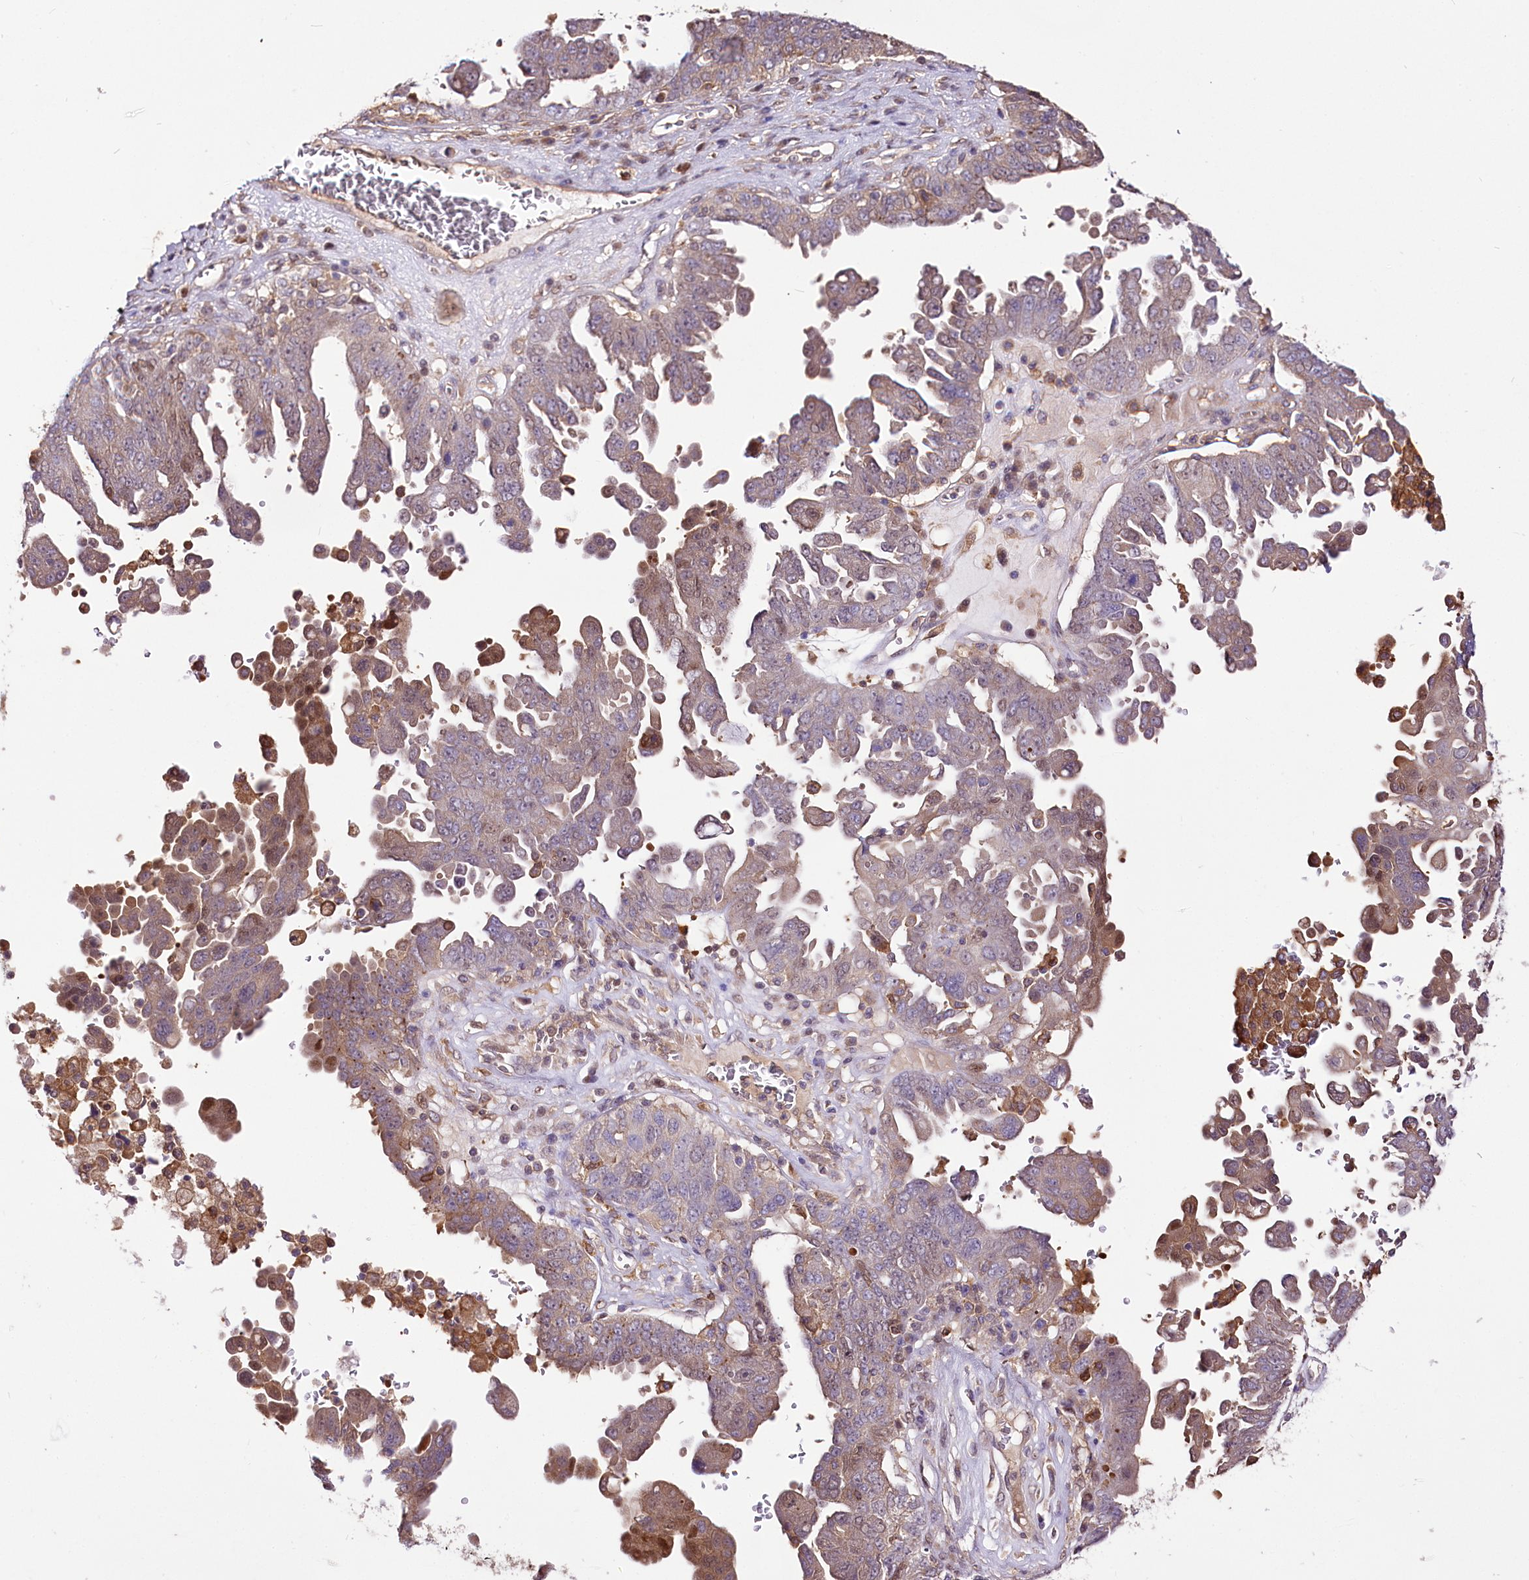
{"staining": {"intensity": "weak", "quantity": "25%-75%", "location": "cytoplasmic/membranous"}, "tissue": "ovarian cancer", "cell_type": "Tumor cells", "image_type": "cancer", "snomed": [{"axis": "morphology", "description": "Carcinoma, endometroid"}, {"axis": "topography", "description": "Ovary"}], "caption": "Protein expression analysis of endometroid carcinoma (ovarian) reveals weak cytoplasmic/membranous positivity in about 25%-75% of tumor cells.", "gene": "UGP2", "patient": {"sex": "female", "age": 62}}